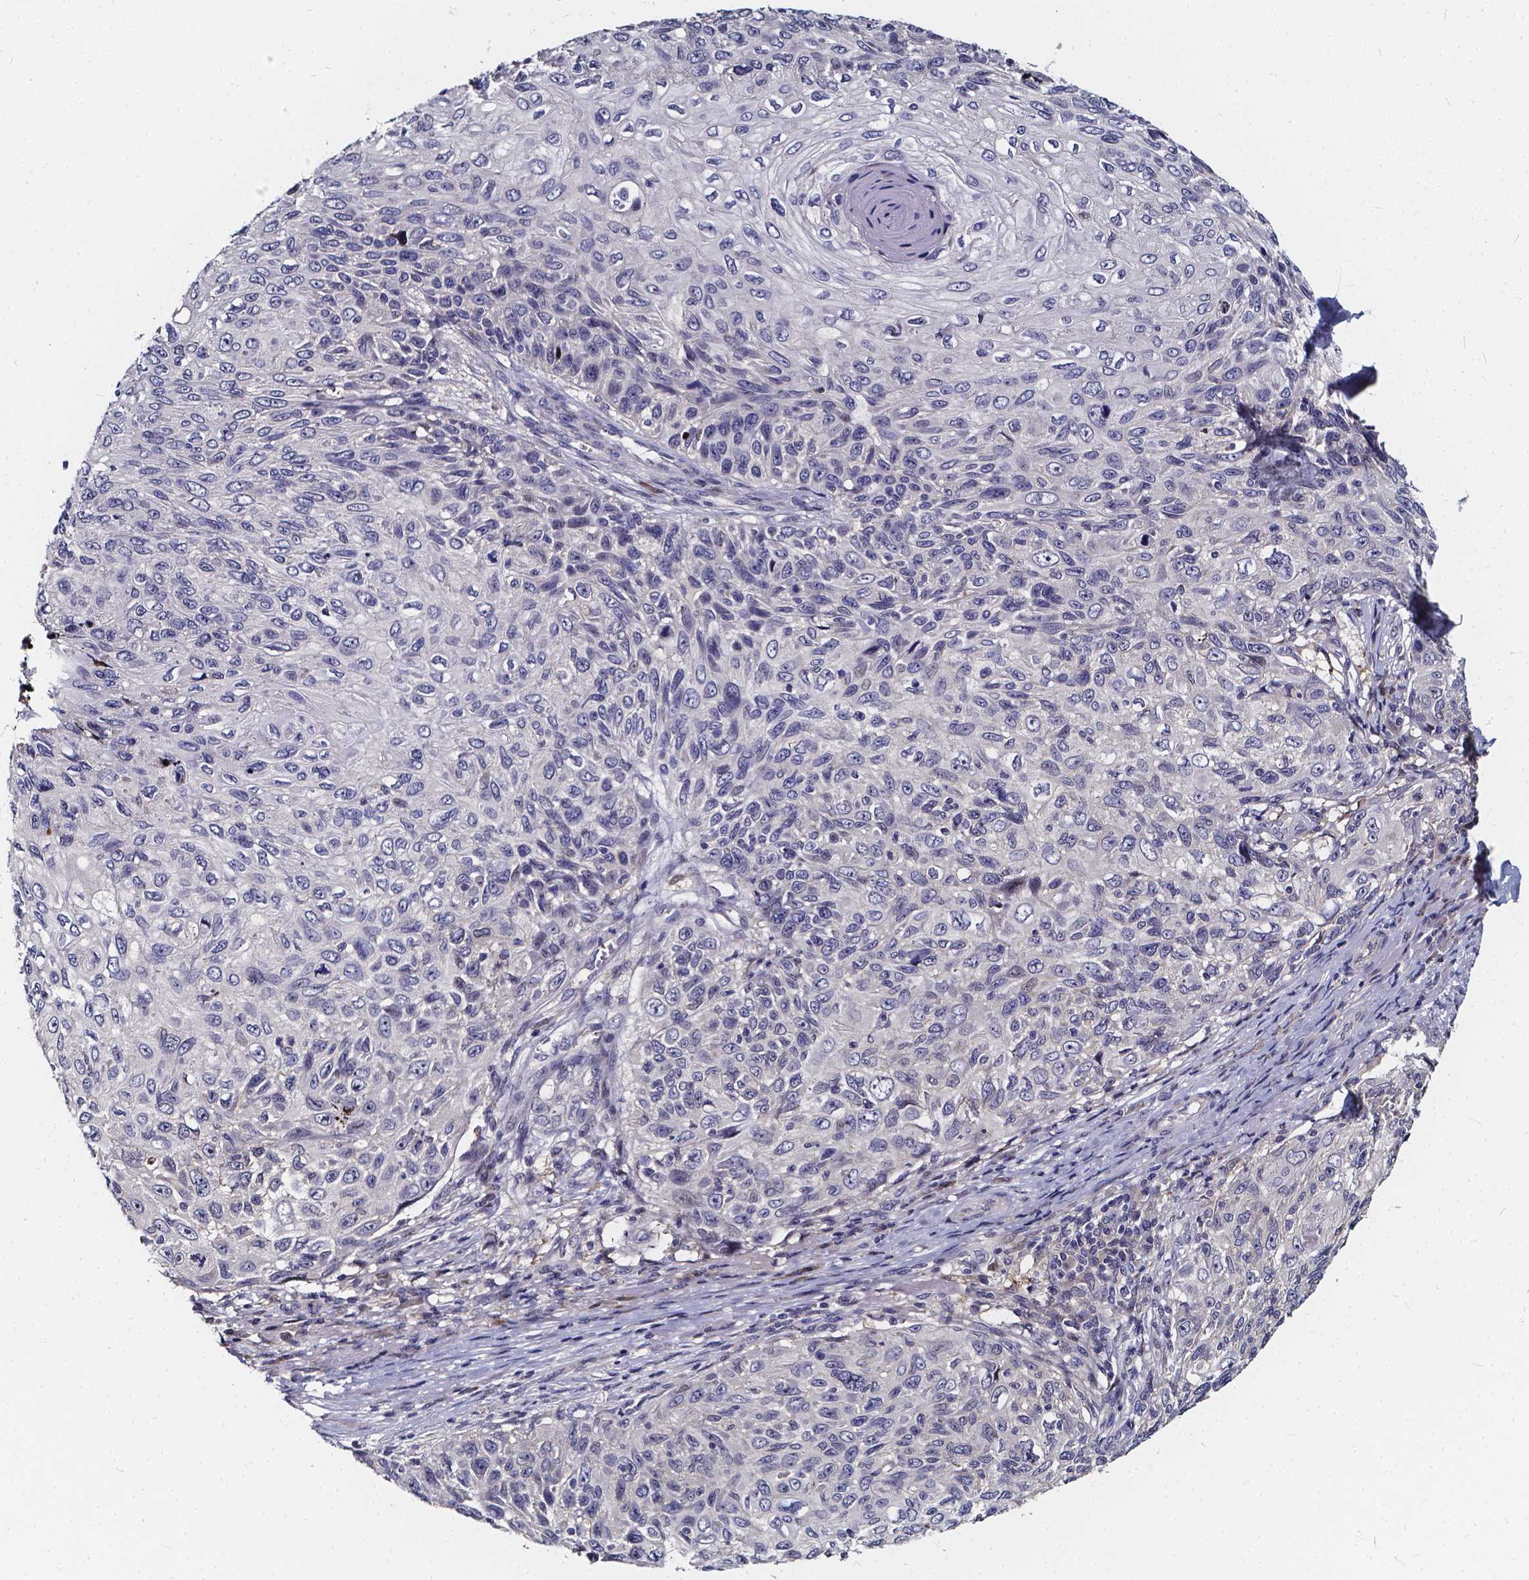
{"staining": {"intensity": "negative", "quantity": "none", "location": "none"}, "tissue": "skin cancer", "cell_type": "Tumor cells", "image_type": "cancer", "snomed": [{"axis": "morphology", "description": "Squamous cell carcinoma, NOS"}, {"axis": "topography", "description": "Skin"}], "caption": "Skin squamous cell carcinoma stained for a protein using IHC demonstrates no positivity tumor cells.", "gene": "SOWAHA", "patient": {"sex": "male", "age": 92}}